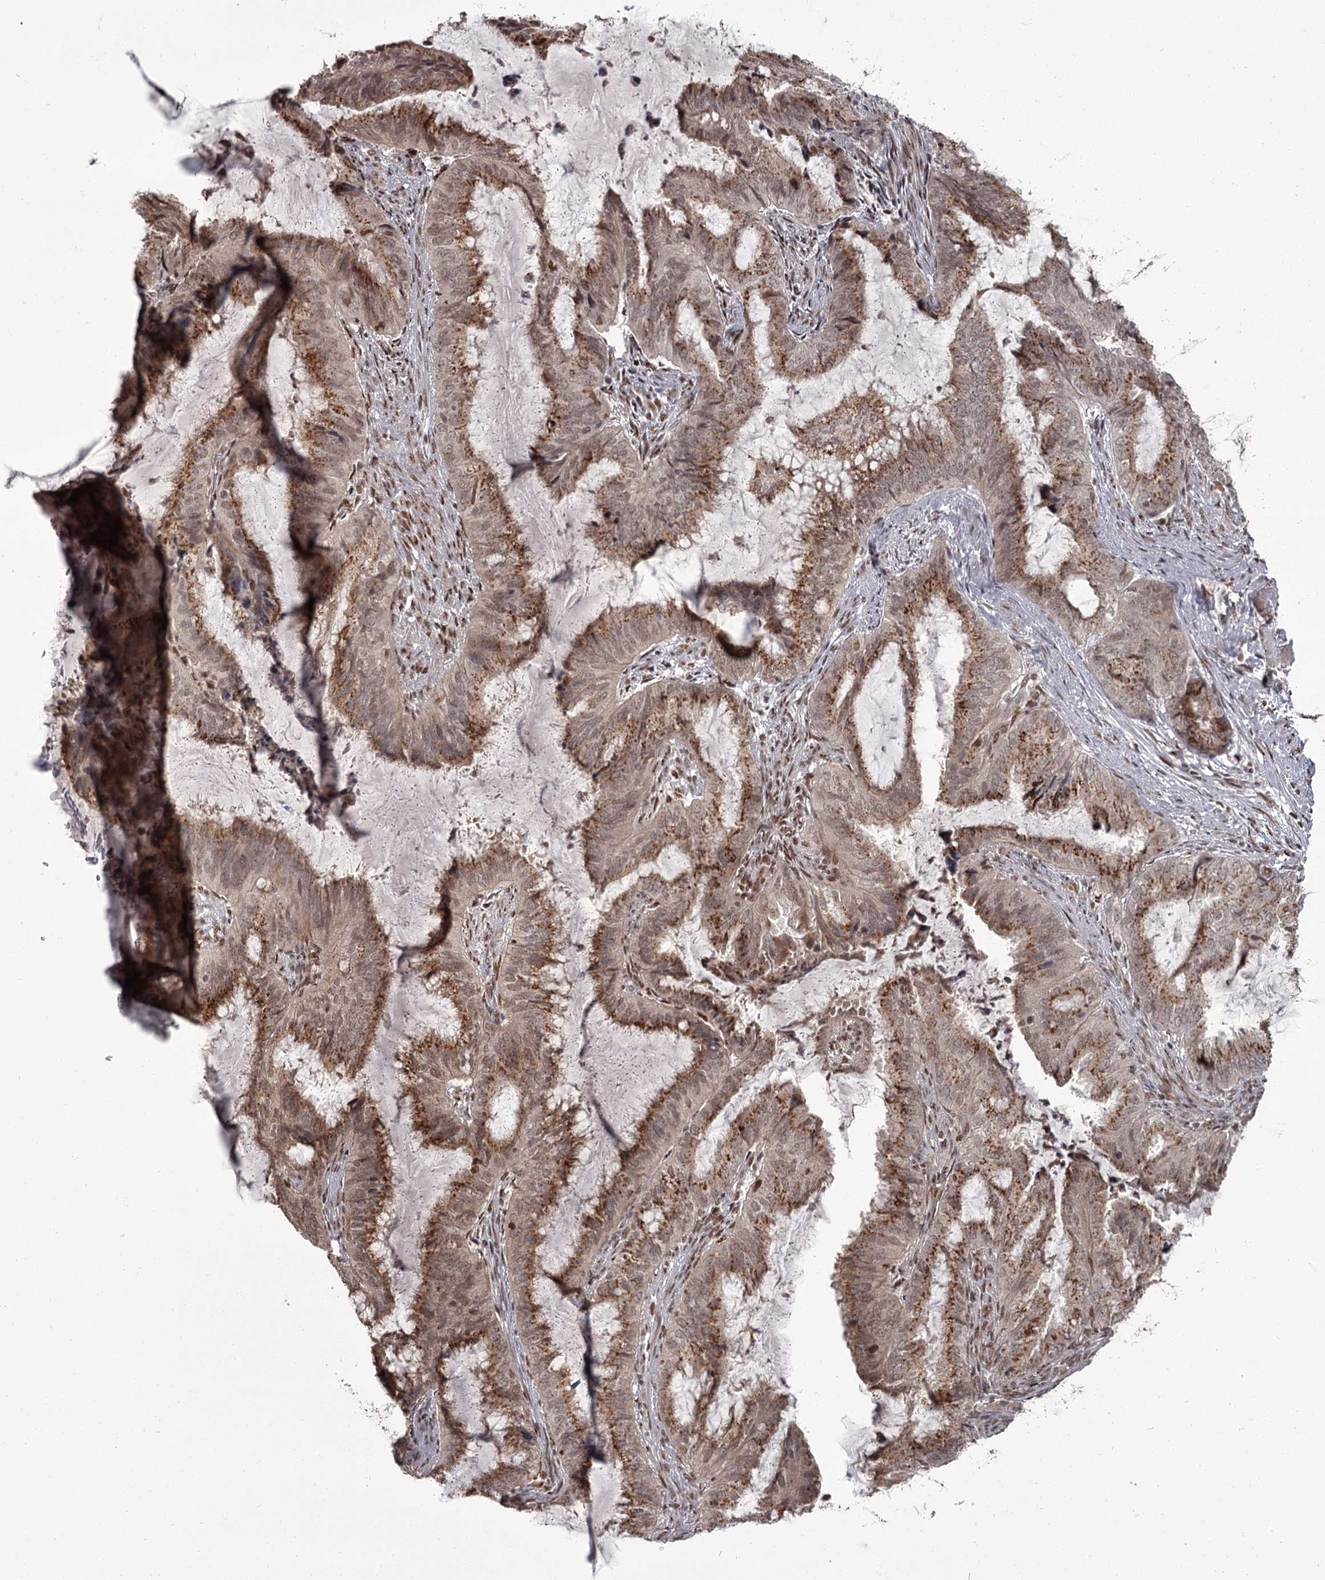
{"staining": {"intensity": "moderate", "quantity": ">75%", "location": "cytoplasmic/membranous,nuclear"}, "tissue": "endometrial cancer", "cell_type": "Tumor cells", "image_type": "cancer", "snomed": [{"axis": "morphology", "description": "Adenocarcinoma, NOS"}, {"axis": "topography", "description": "Endometrium"}], "caption": "This micrograph displays IHC staining of human adenocarcinoma (endometrial), with medium moderate cytoplasmic/membranous and nuclear staining in about >75% of tumor cells.", "gene": "CEP83", "patient": {"sex": "female", "age": 51}}